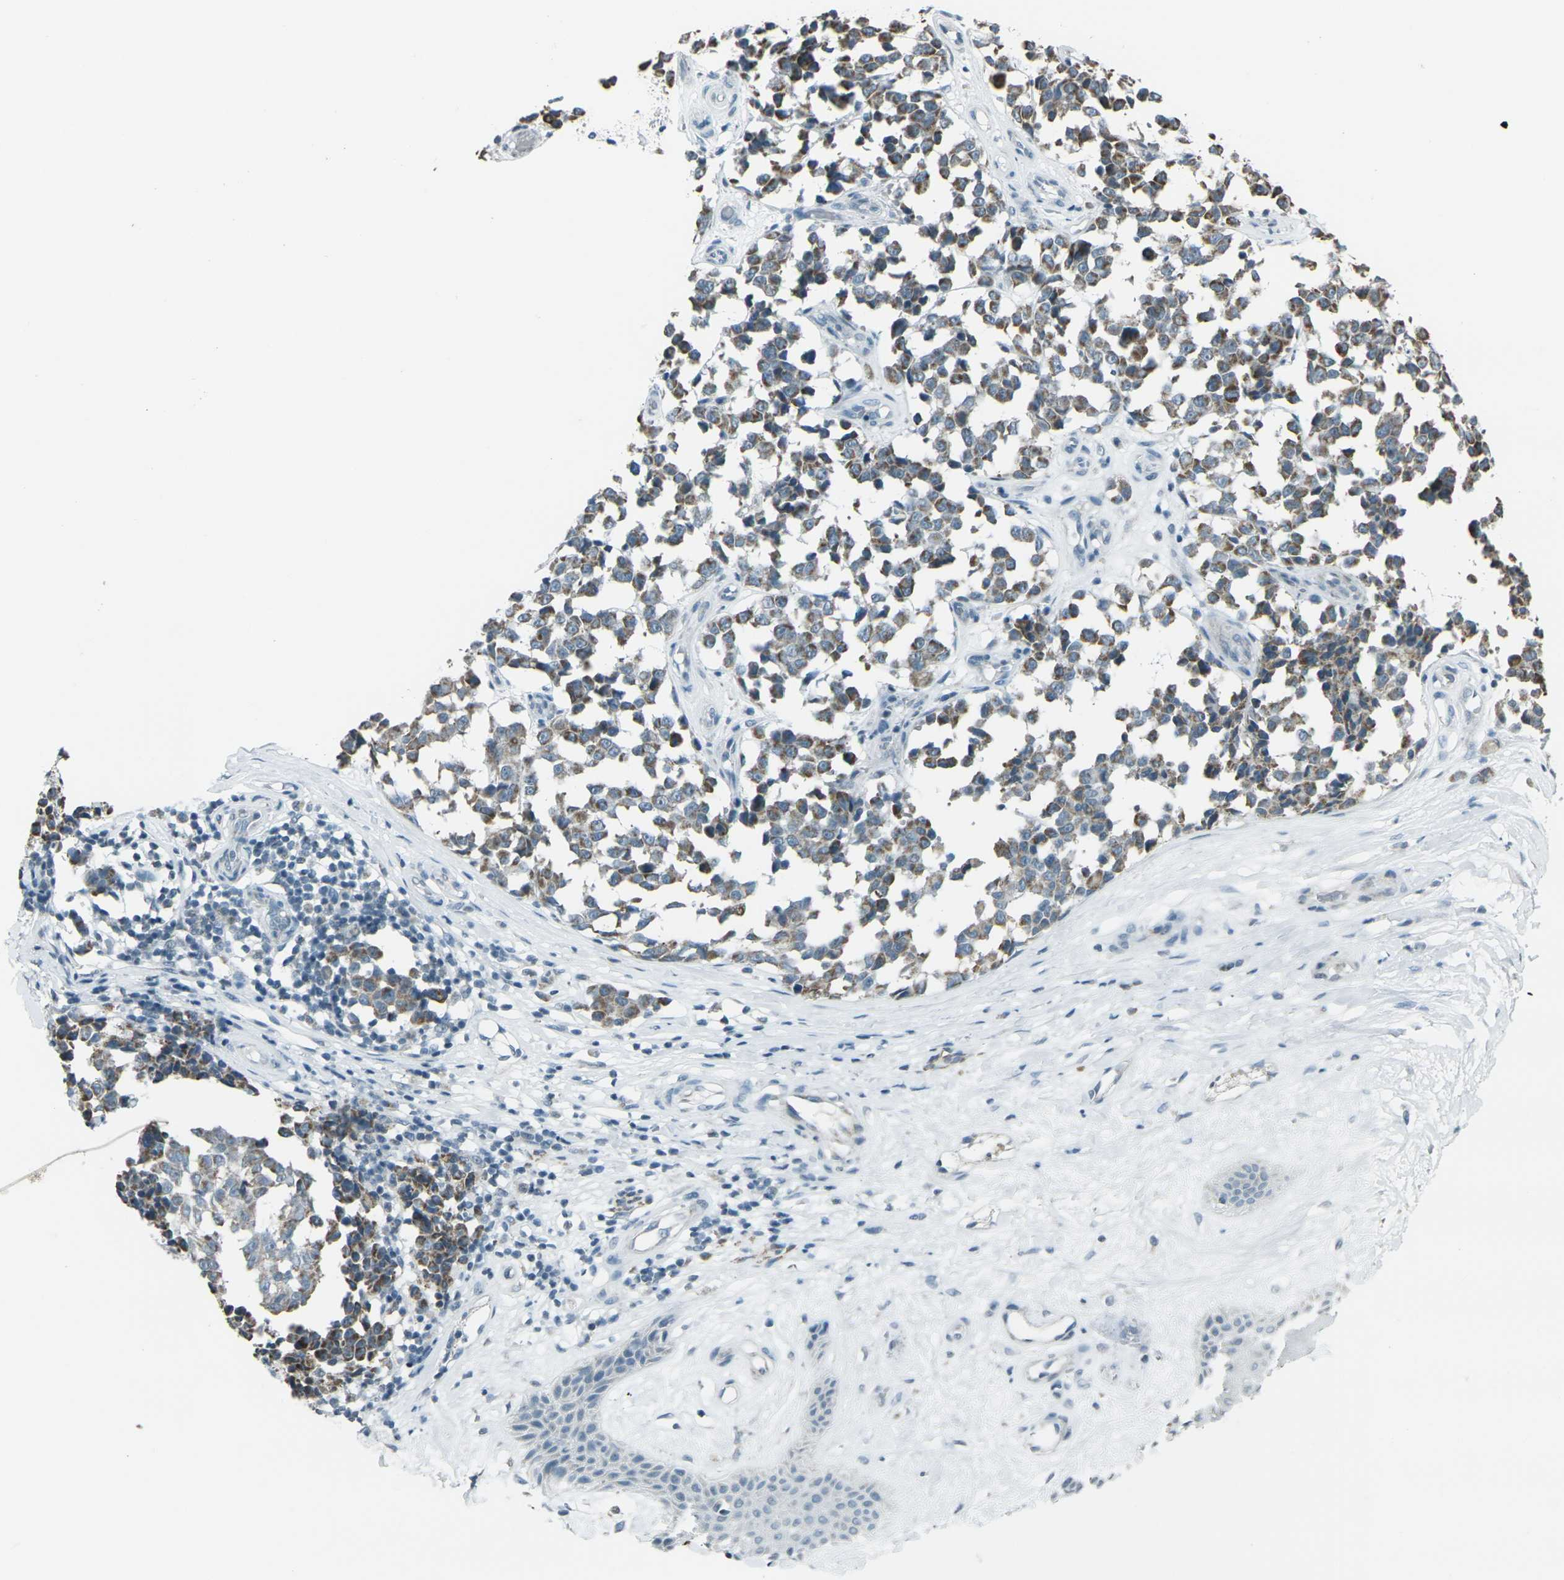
{"staining": {"intensity": "moderate", "quantity": "25%-75%", "location": "cytoplasmic/membranous"}, "tissue": "melanoma", "cell_type": "Tumor cells", "image_type": "cancer", "snomed": [{"axis": "morphology", "description": "Malignant melanoma, NOS"}, {"axis": "topography", "description": "Skin"}], "caption": "This is an image of IHC staining of malignant melanoma, which shows moderate staining in the cytoplasmic/membranous of tumor cells.", "gene": "H2BC1", "patient": {"sex": "female", "age": 64}}